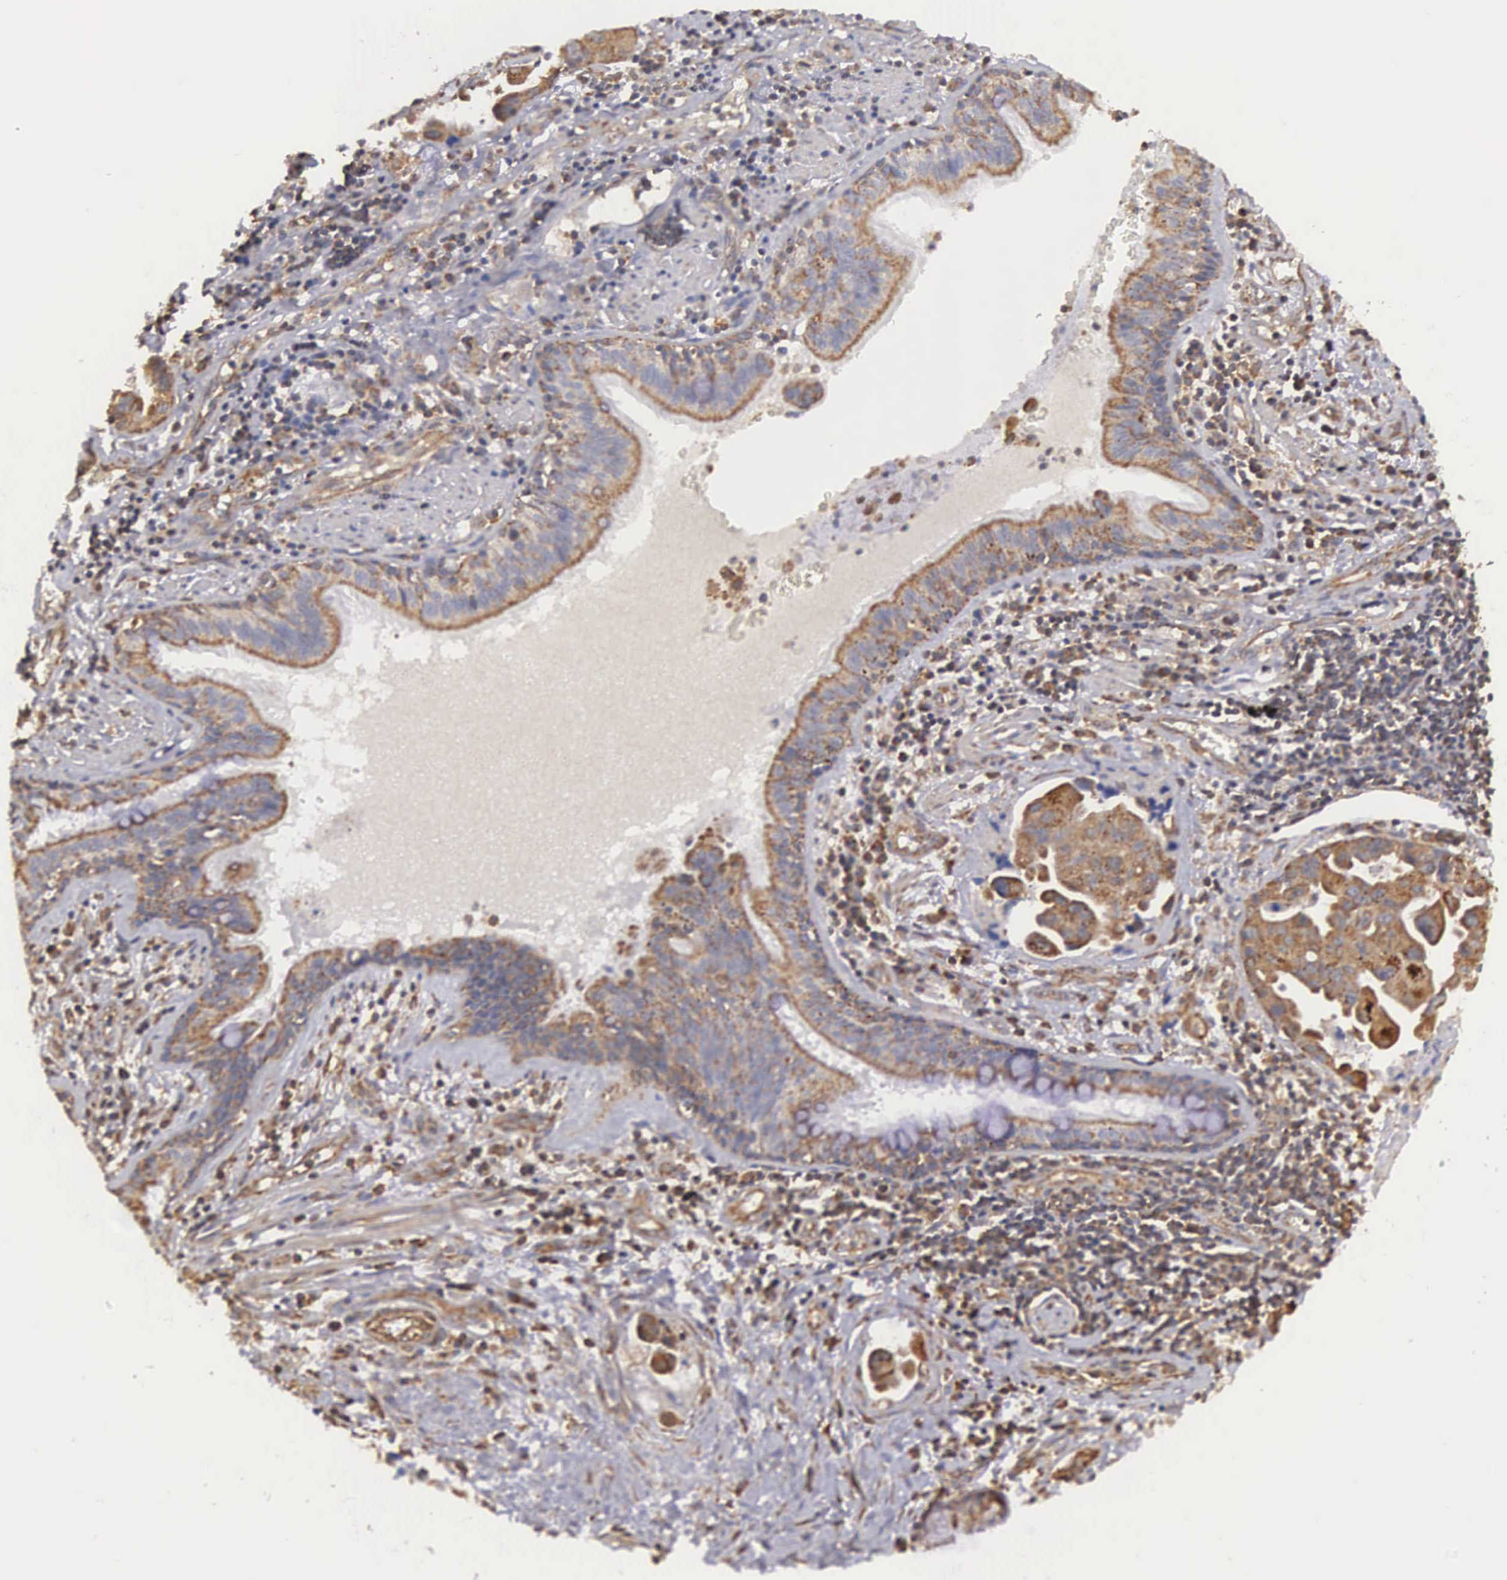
{"staining": {"intensity": "moderate", "quantity": ">75%", "location": "cytoplasmic/membranous"}, "tissue": "lung cancer", "cell_type": "Tumor cells", "image_type": "cancer", "snomed": [{"axis": "morphology", "description": "Adenocarcinoma, NOS"}, {"axis": "topography", "description": "Lung"}], "caption": "The micrograph displays a brown stain indicating the presence of a protein in the cytoplasmic/membranous of tumor cells in adenocarcinoma (lung). The staining was performed using DAB to visualize the protein expression in brown, while the nuclei were stained in blue with hematoxylin (Magnification: 20x).", "gene": "DHRS1", "patient": {"sex": "male", "age": 64}}